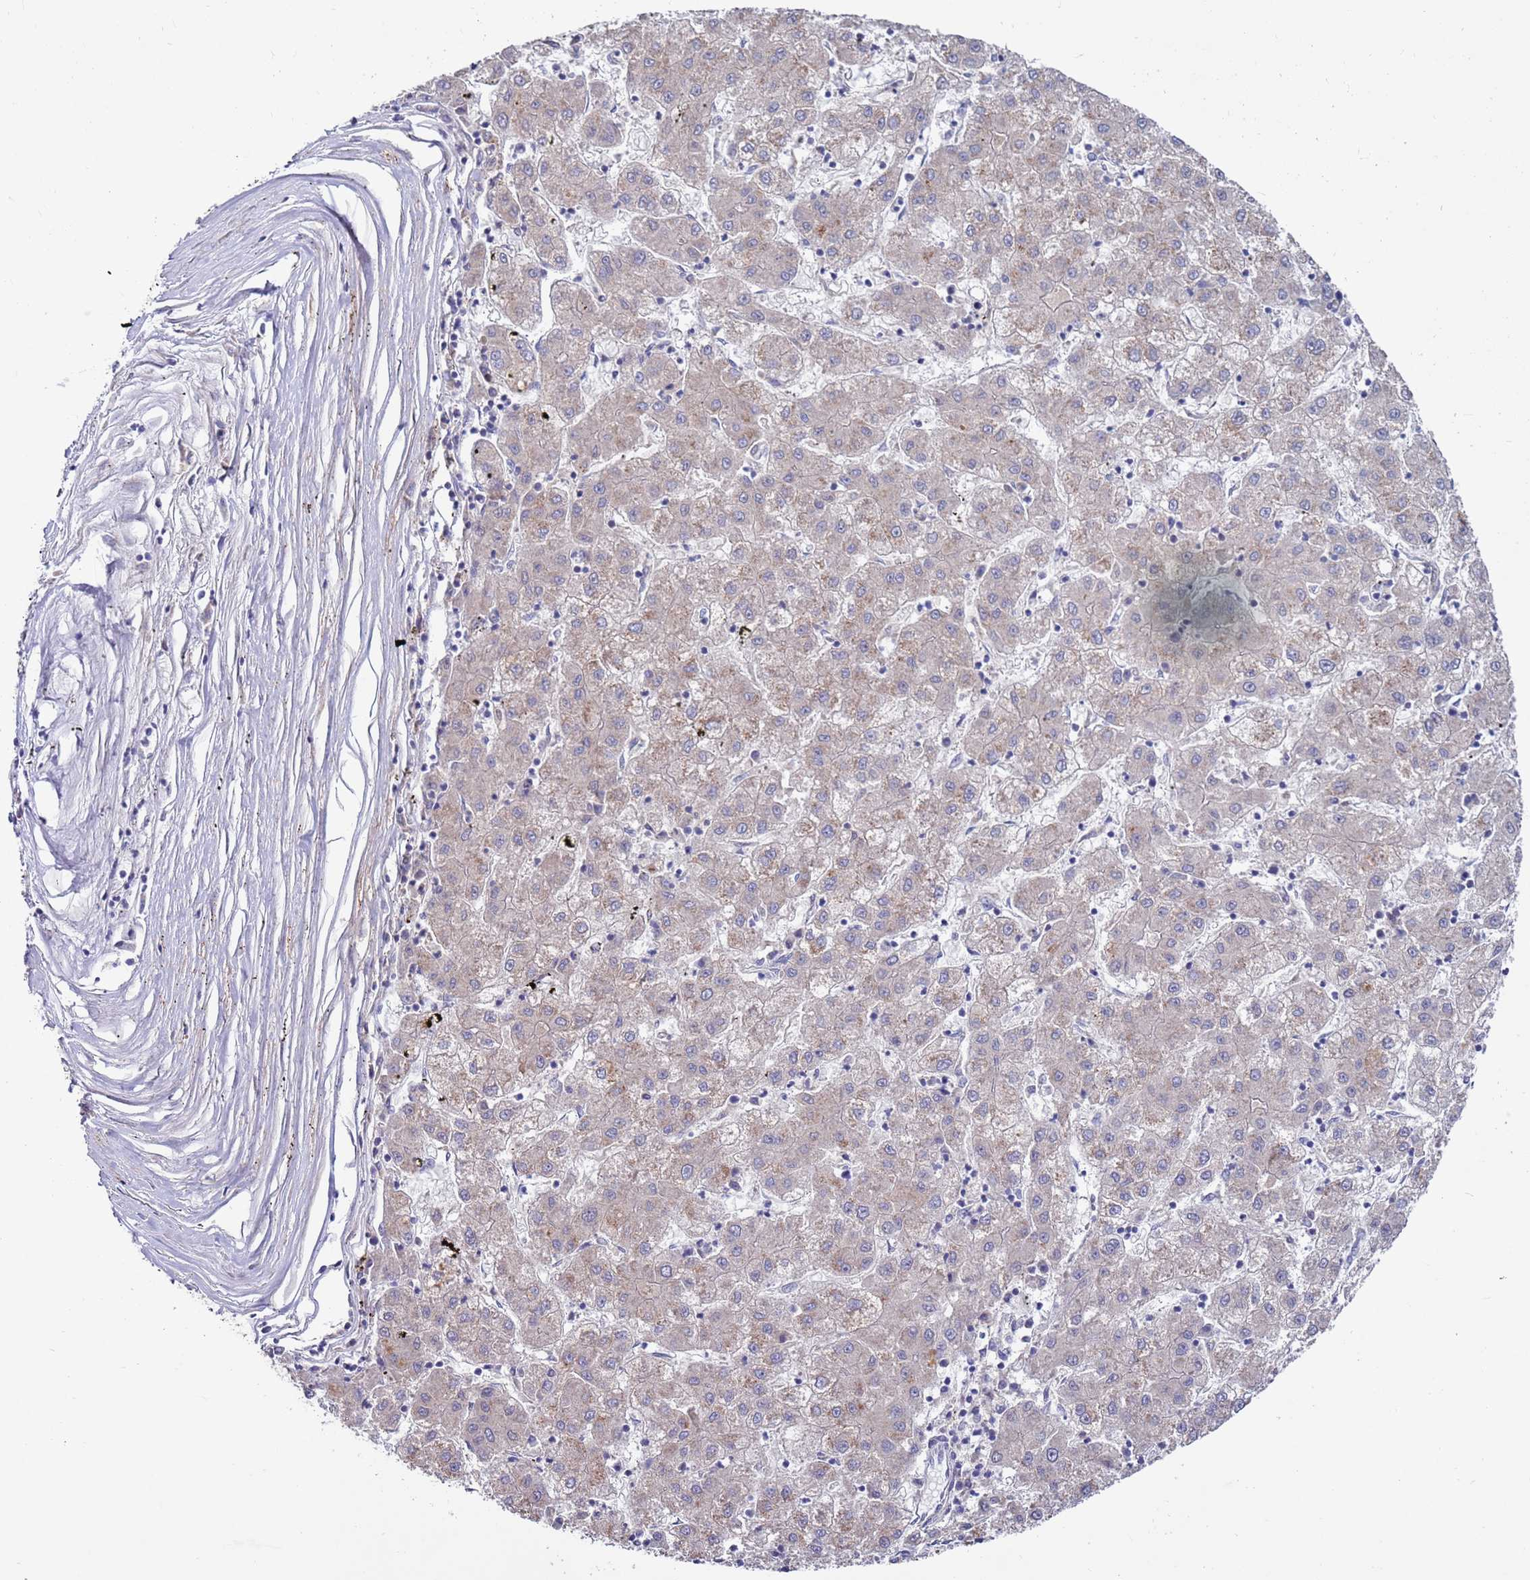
{"staining": {"intensity": "weak", "quantity": "<25%", "location": "cytoplasmic/membranous"}, "tissue": "liver cancer", "cell_type": "Tumor cells", "image_type": "cancer", "snomed": [{"axis": "morphology", "description": "Carcinoma, Hepatocellular, NOS"}, {"axis": "topography", "description": "Liver"}], "caption": "The histopathology image reveals no significant expression in tumor cells of liver cancer (hepatocellular carcinoma).", "gene": "FBXO27", "patient": {"sex": "male", "age": 72}}